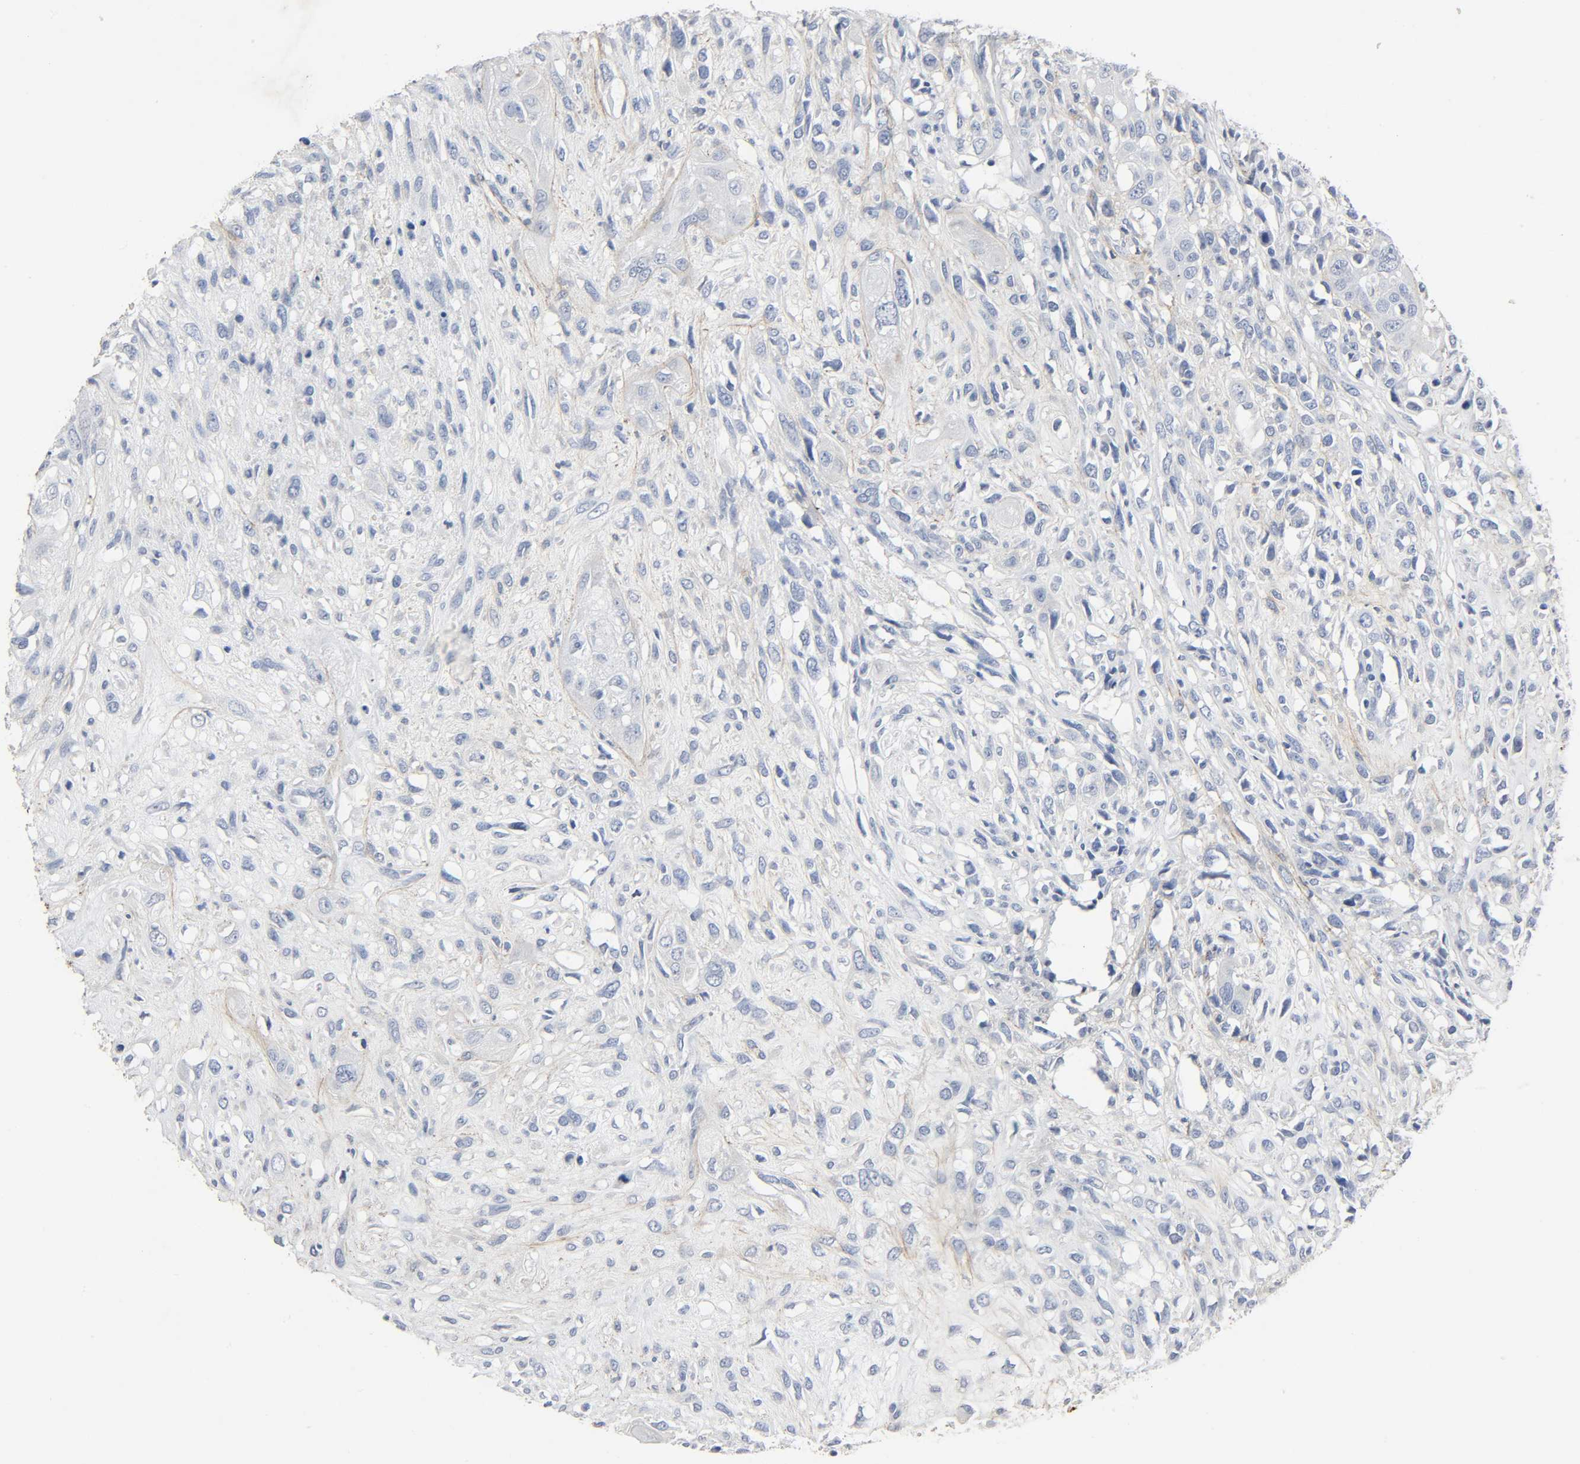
{"staining": {"intensity": "negative", "quantity": "none", "location": "none"}, "tissue": "head and neck cancer", "cell_type": "Tumor cells", "image_type": "cancer", "snomed": [{"axis": "morphology", "description": "Necrosis, NOS"}, {"axis": "morphology", "description": "Neoplasm, malignant, NOS"}, {"axis": "topography", "description": "Salivary gland"}, {"axis": "topography", "description": "Head-Neck"}], "caption": "The micrograph displays no staining of tumor cells in head and neck cancer (malignant neoplasm).", "gene": "FBLN5", "patient": {"sex": "male", "age": 43}}